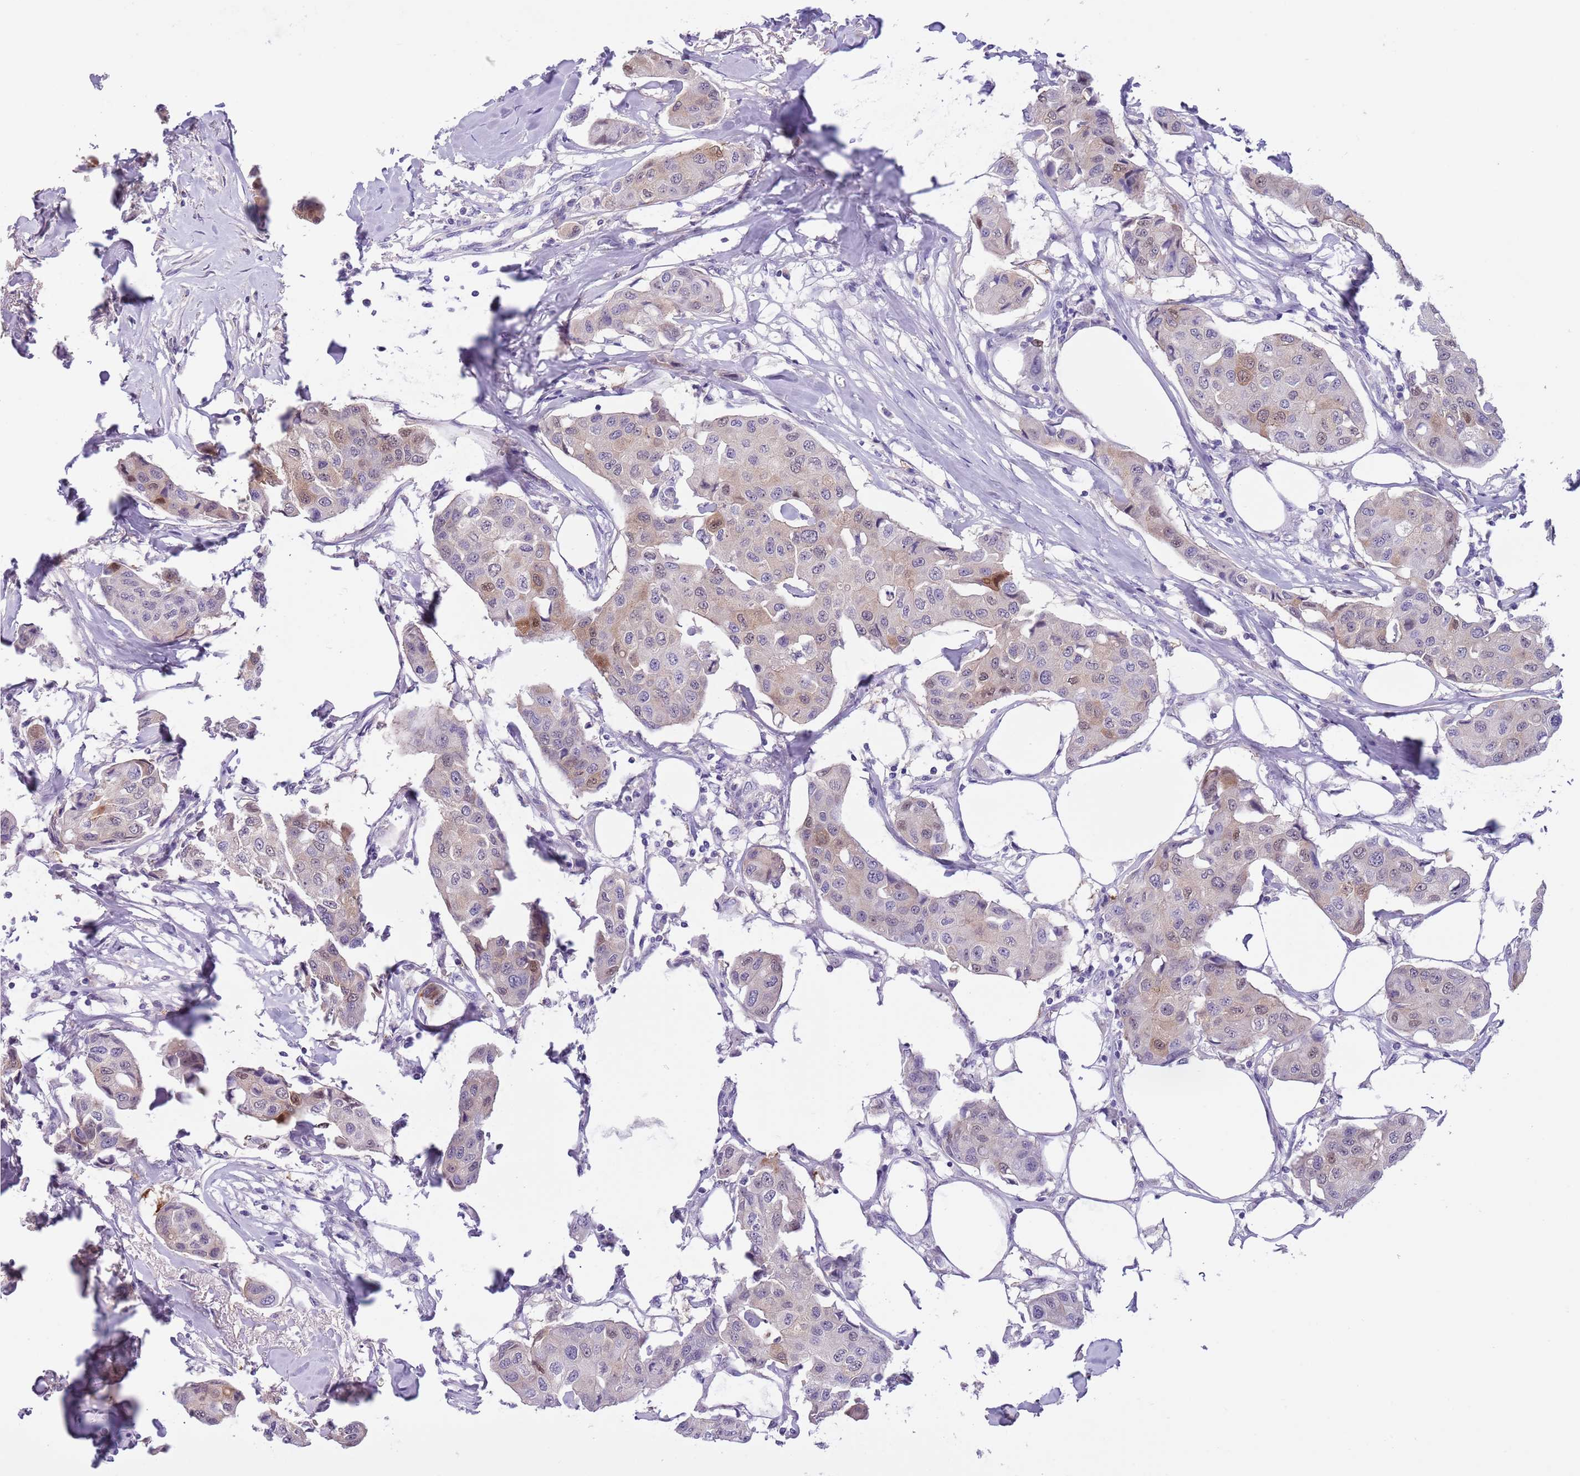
{"staining": {"intensity": "weak", "quantity": "<25%", "location": "cytoplasmic/membranous,nuclear"}, "tissue": "breast cancer", "cell_type": "Tumor cells", "image_type": "cancer", "snomed": [{"axis": "morphology", "description": "Duct carcinoma"}, {"axis": "topography", "description": "Breast"}], "caption": "Immunohistochemistry (IHC) photomicrograph of neoplastic tissue: breast cancer (infiltrating ductal carcinoma) stained with DAB reveals no significant protein staining in tumor cells.", "gene": "PFKFB2", "patient": {"sex": "female", "age": 80}}